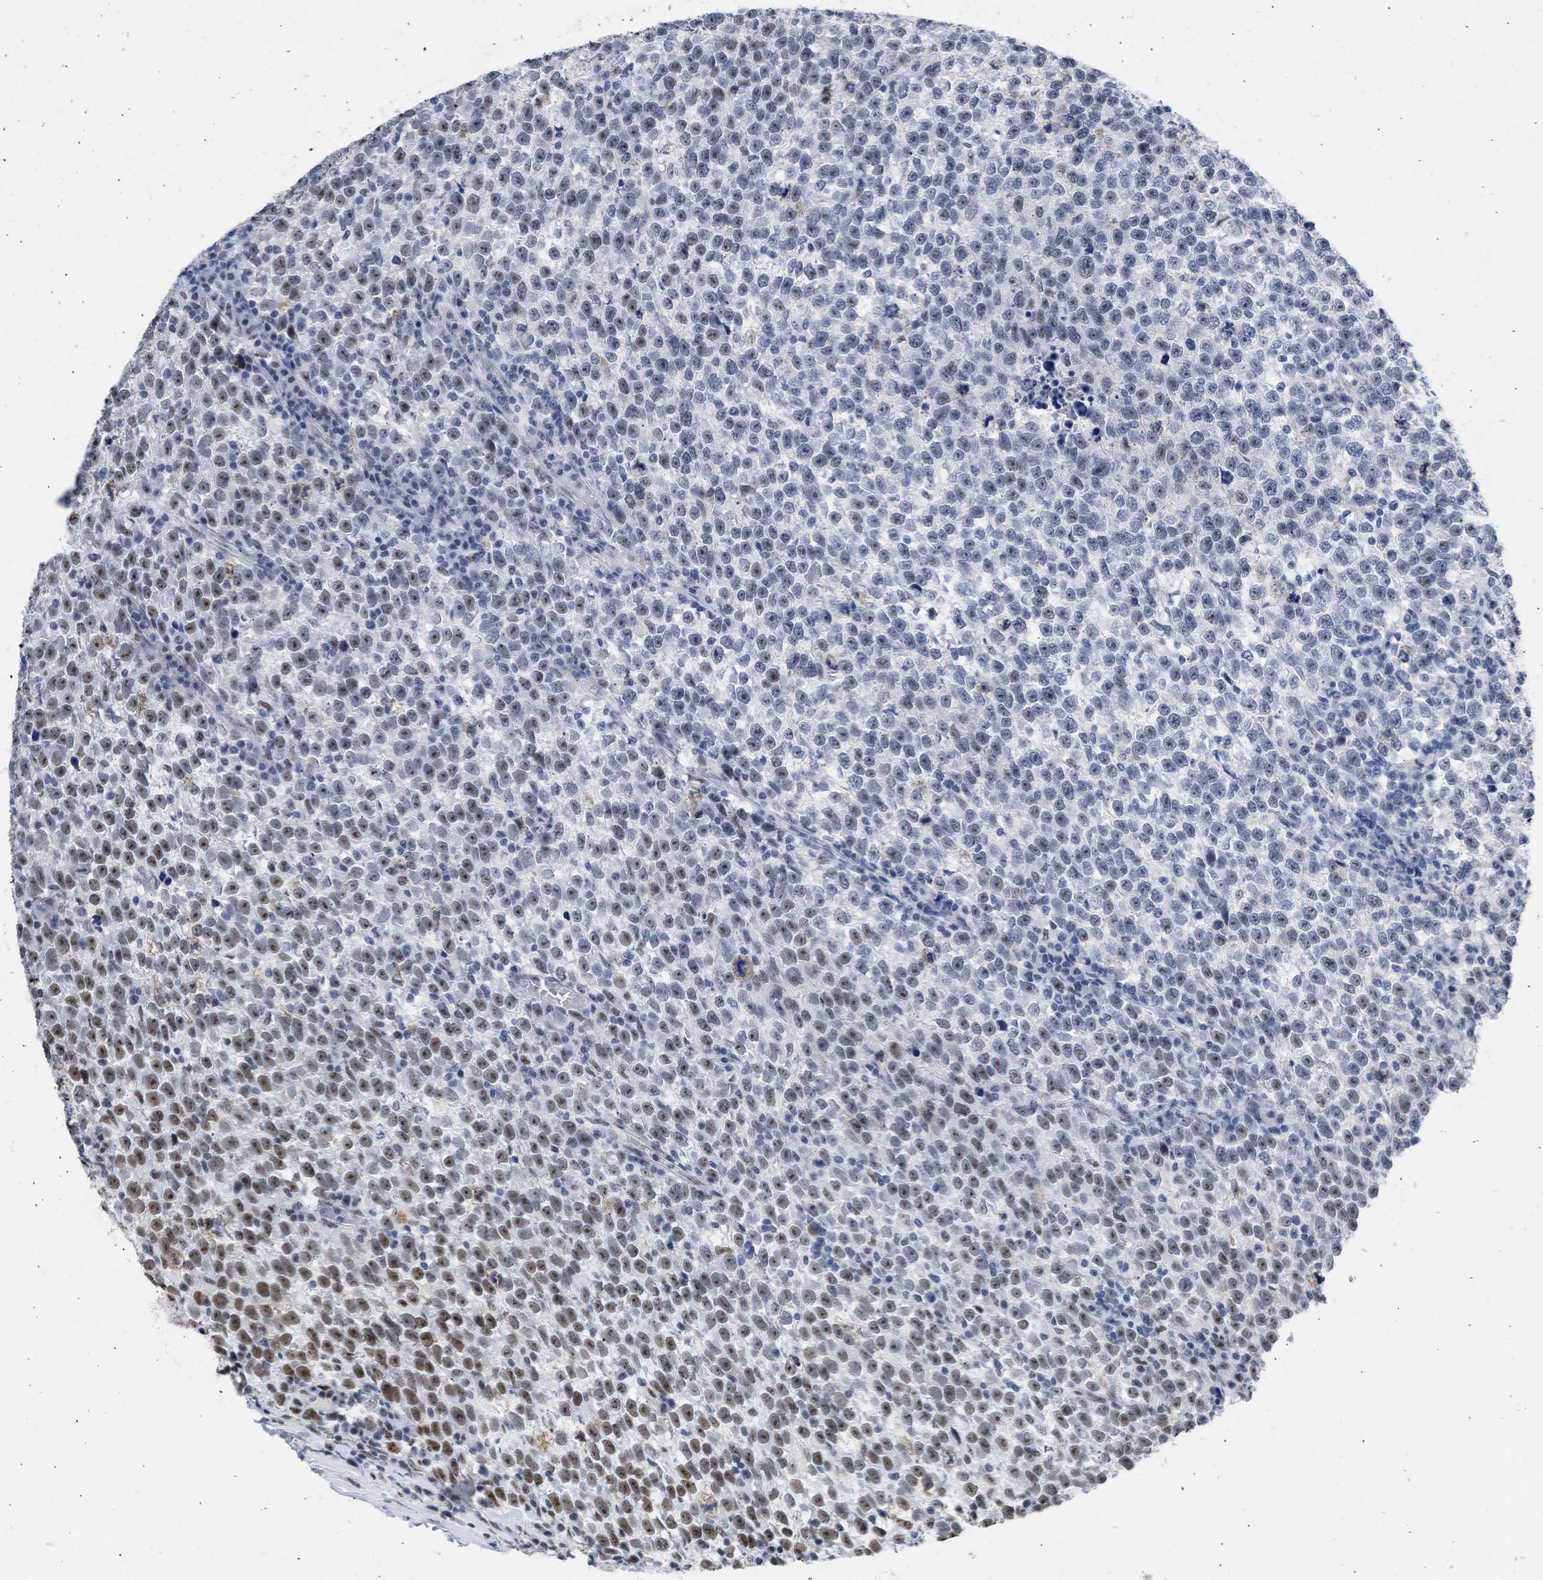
{"staining": {"intensity": "moderate", "quantity": ">75%", "location": "nuclear"}, "tissue": "testis cancer", "cell_type": "Tumor cells", "image_type": "cancer", "snomed": [{"axis": "morphology", "description": "Normal tissue, NOS"}, {"axis": "morphology", "description": "Seminoma, NOS"}, {"axis": "topography", "description": "Testis"}], "caption": "High-magnification brightfield microscopy of seminoma (testis) stained with DAB (brown) and counterstained with hematoxylin (blue). tumor cells exhibit moderate nuclear staining is present in about>75% of cells.", "gene": "DDX41", "patient": {"sex": "male", "age": 43}}